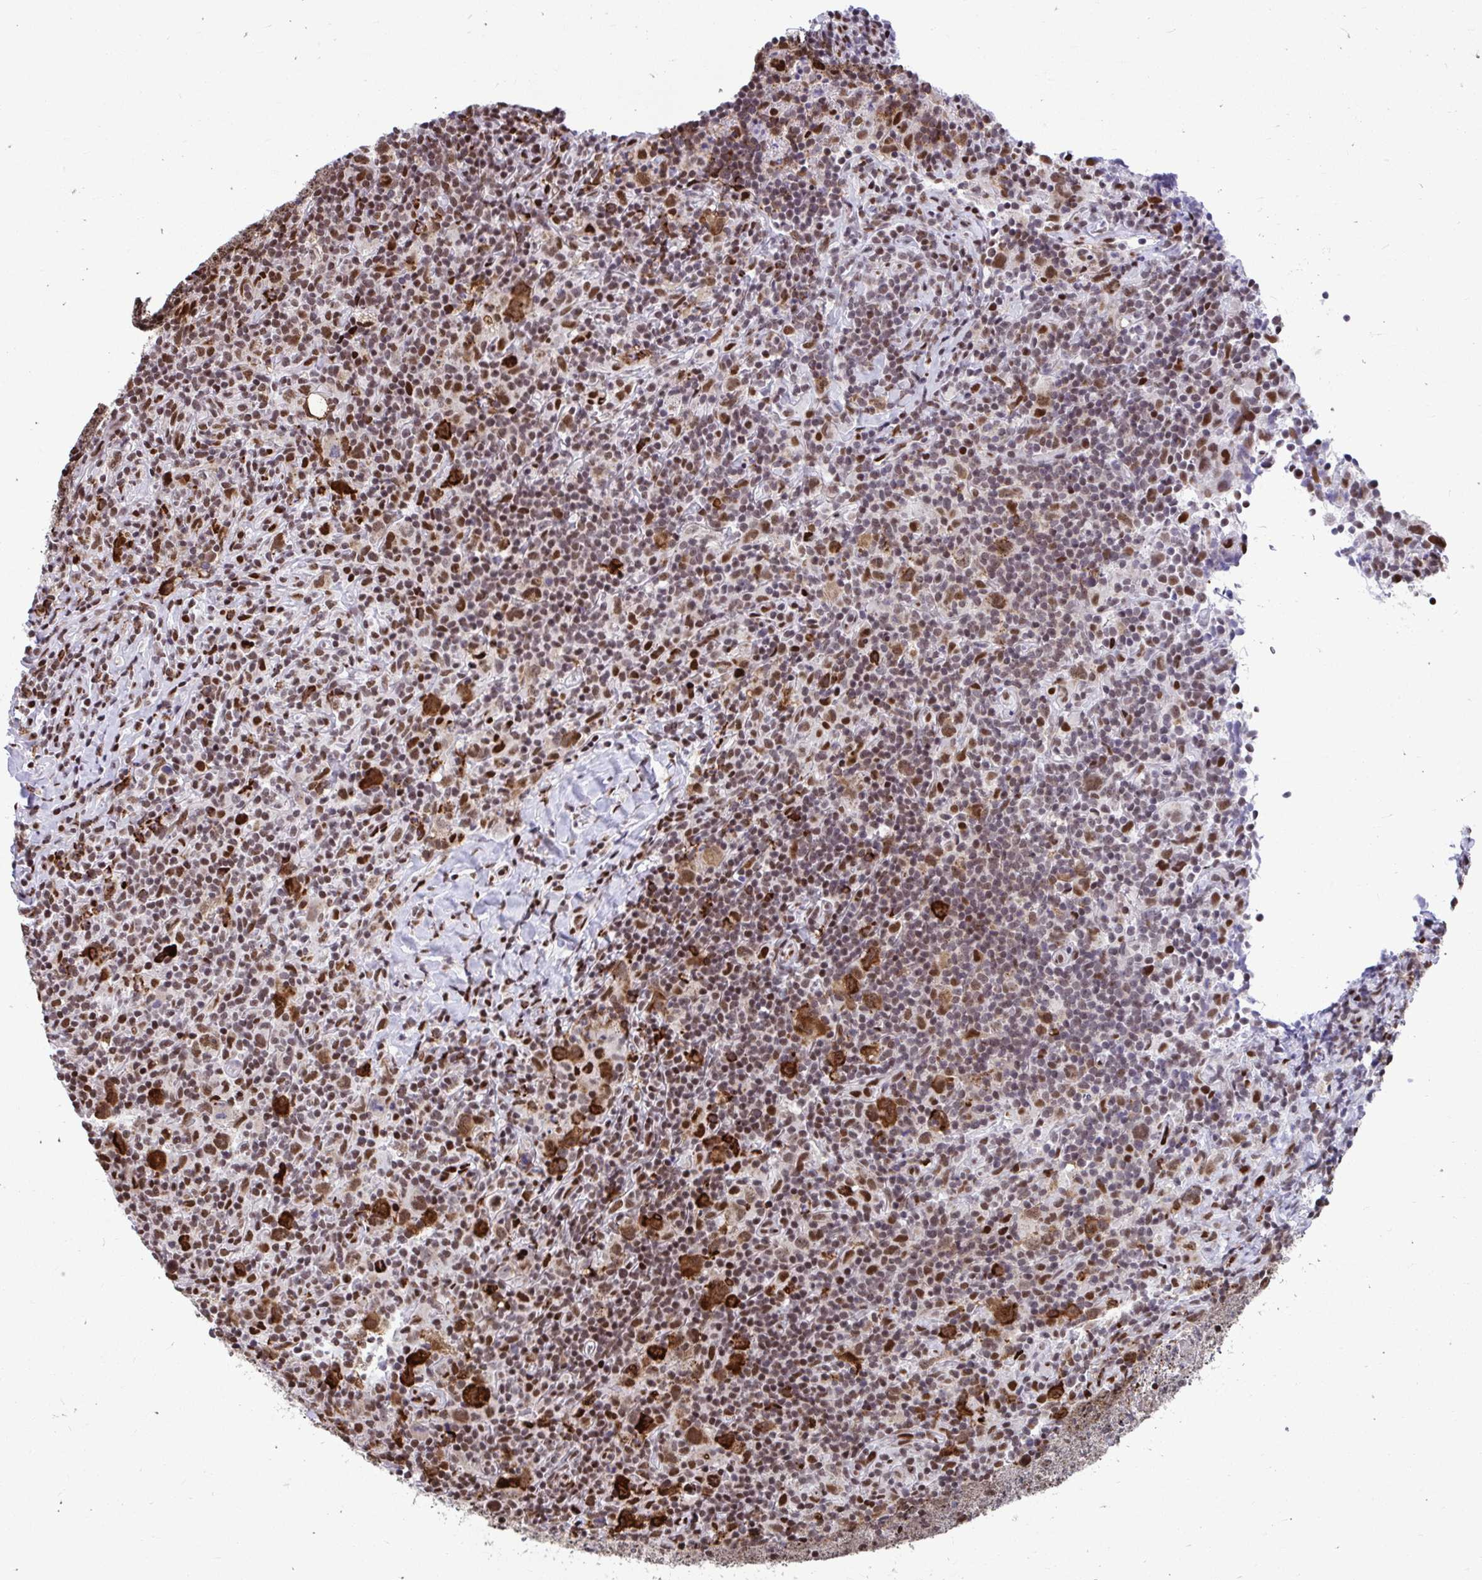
{"staining": {"intensity": "strong", "quantity": ">75%", "location": "nuclear"}, "tissue": "lymphoma", "cell_type": "Tumor cells", "image_type": "cancer", "snomed": [{"axis": "morphology", "description": "Hodgkin's disease, NOS"}, {"axis": "topography", "description": "Lymph node"}], "caption": "High-magnification brightfield microscopy of lymphoma stained with DAB (3,3'-diaminobenzidine) (brown) and counterstained with hematoxylin (blue). tumor cells exhibit strong nuclear positivity is present in about>75% of cells.", "gene": "SLC35C2", "patient": {"sex": "female", "age": 18}}